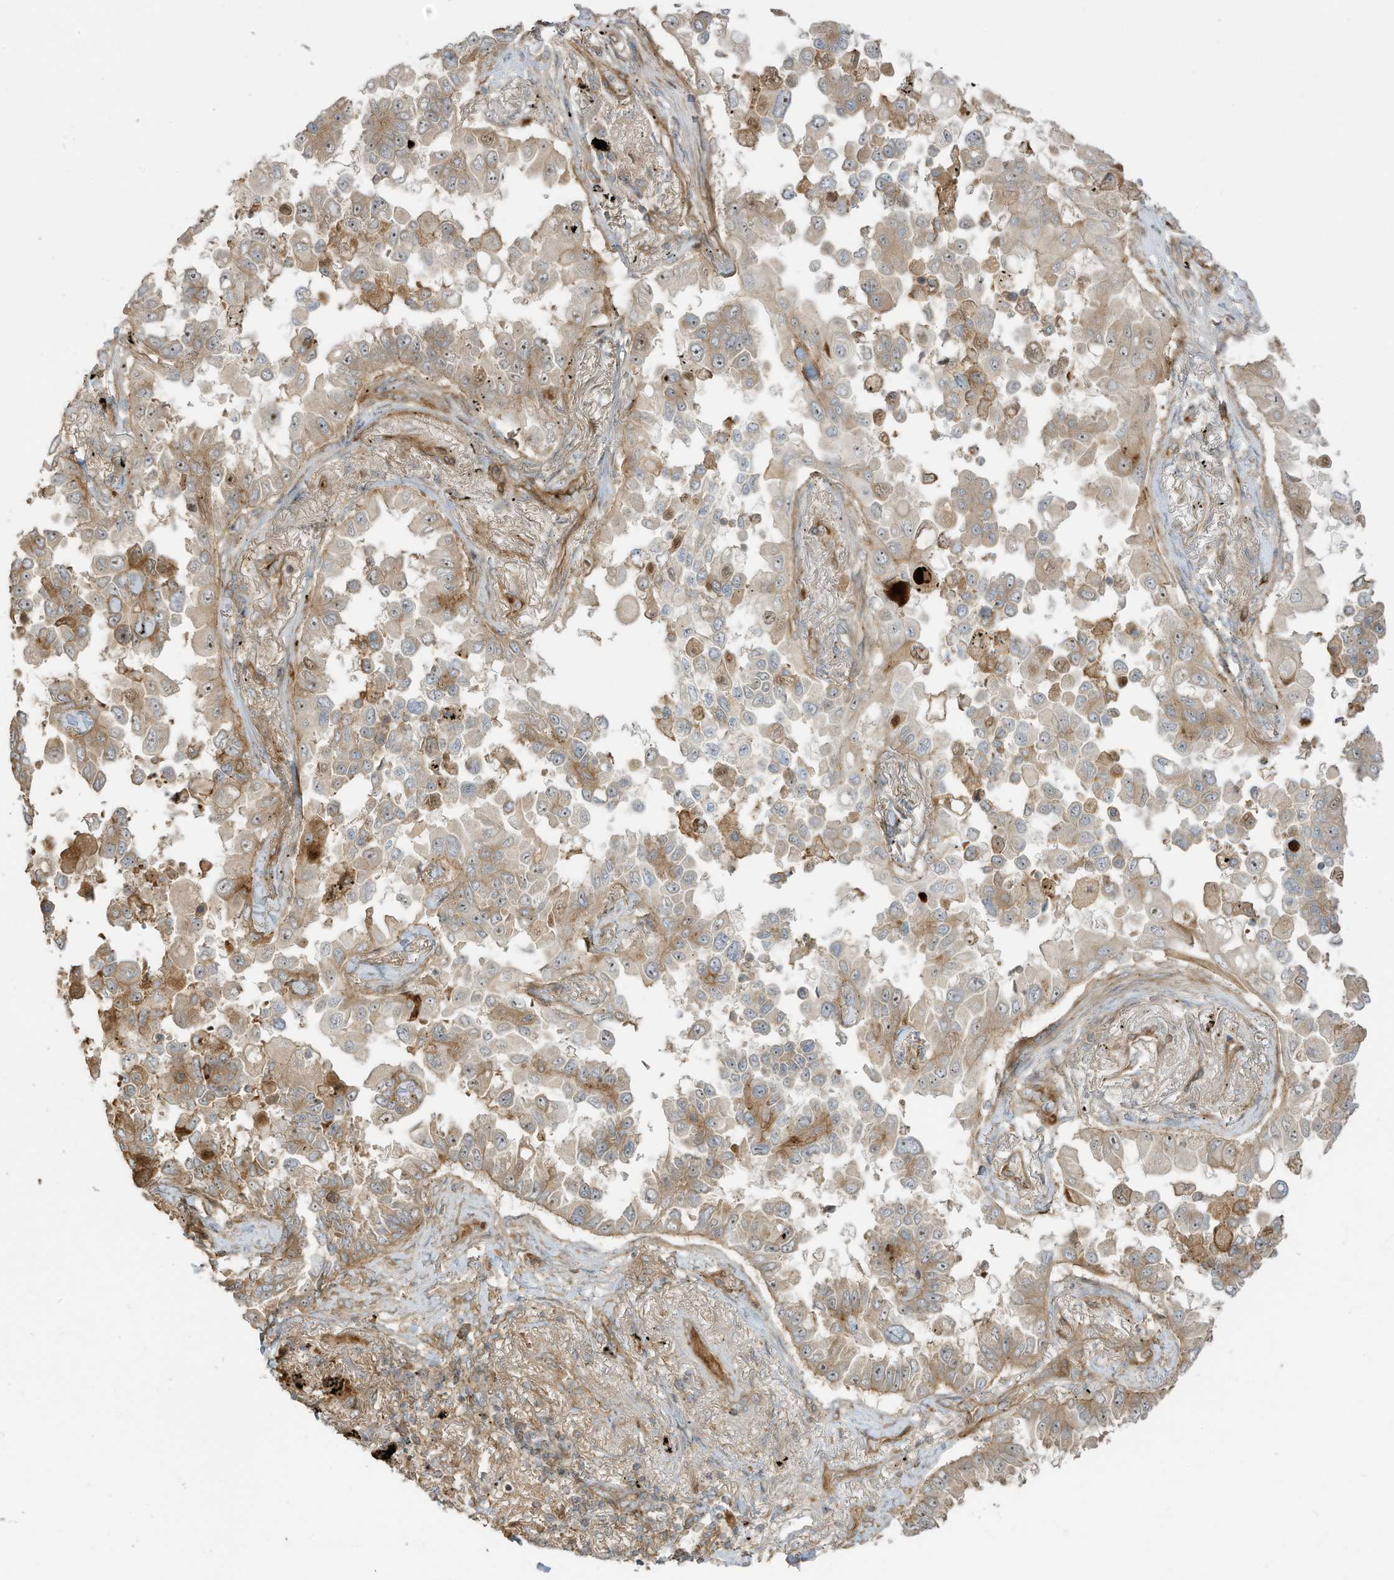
{"staining": {"intensity": "weak", "quantity": ">75%", "location": "cytoplasmic/membranous"}, "tissue": "lung cancer", "cell_type": "Tumor cells", "image_type": "cancer", "snomed": [{"axis": "morphology", "description": "Adenocarcinoma, NOS"}, {"axis": "topography", "description": "Lung"}], "caption": "High-magnification brightfield microscopy of lung adenocarcinoma stained with DAB (brown) and counterstained with hematoxylin (blue). tumor cells exhibit weak cytoplasmic/membranous expression is identified in approximately>75% of cells. (DAB IHC, brown staining for protein, blue staining for nuclei).", "gene": "ENTR1", "patient": {"sex": "female", "age": 67}}